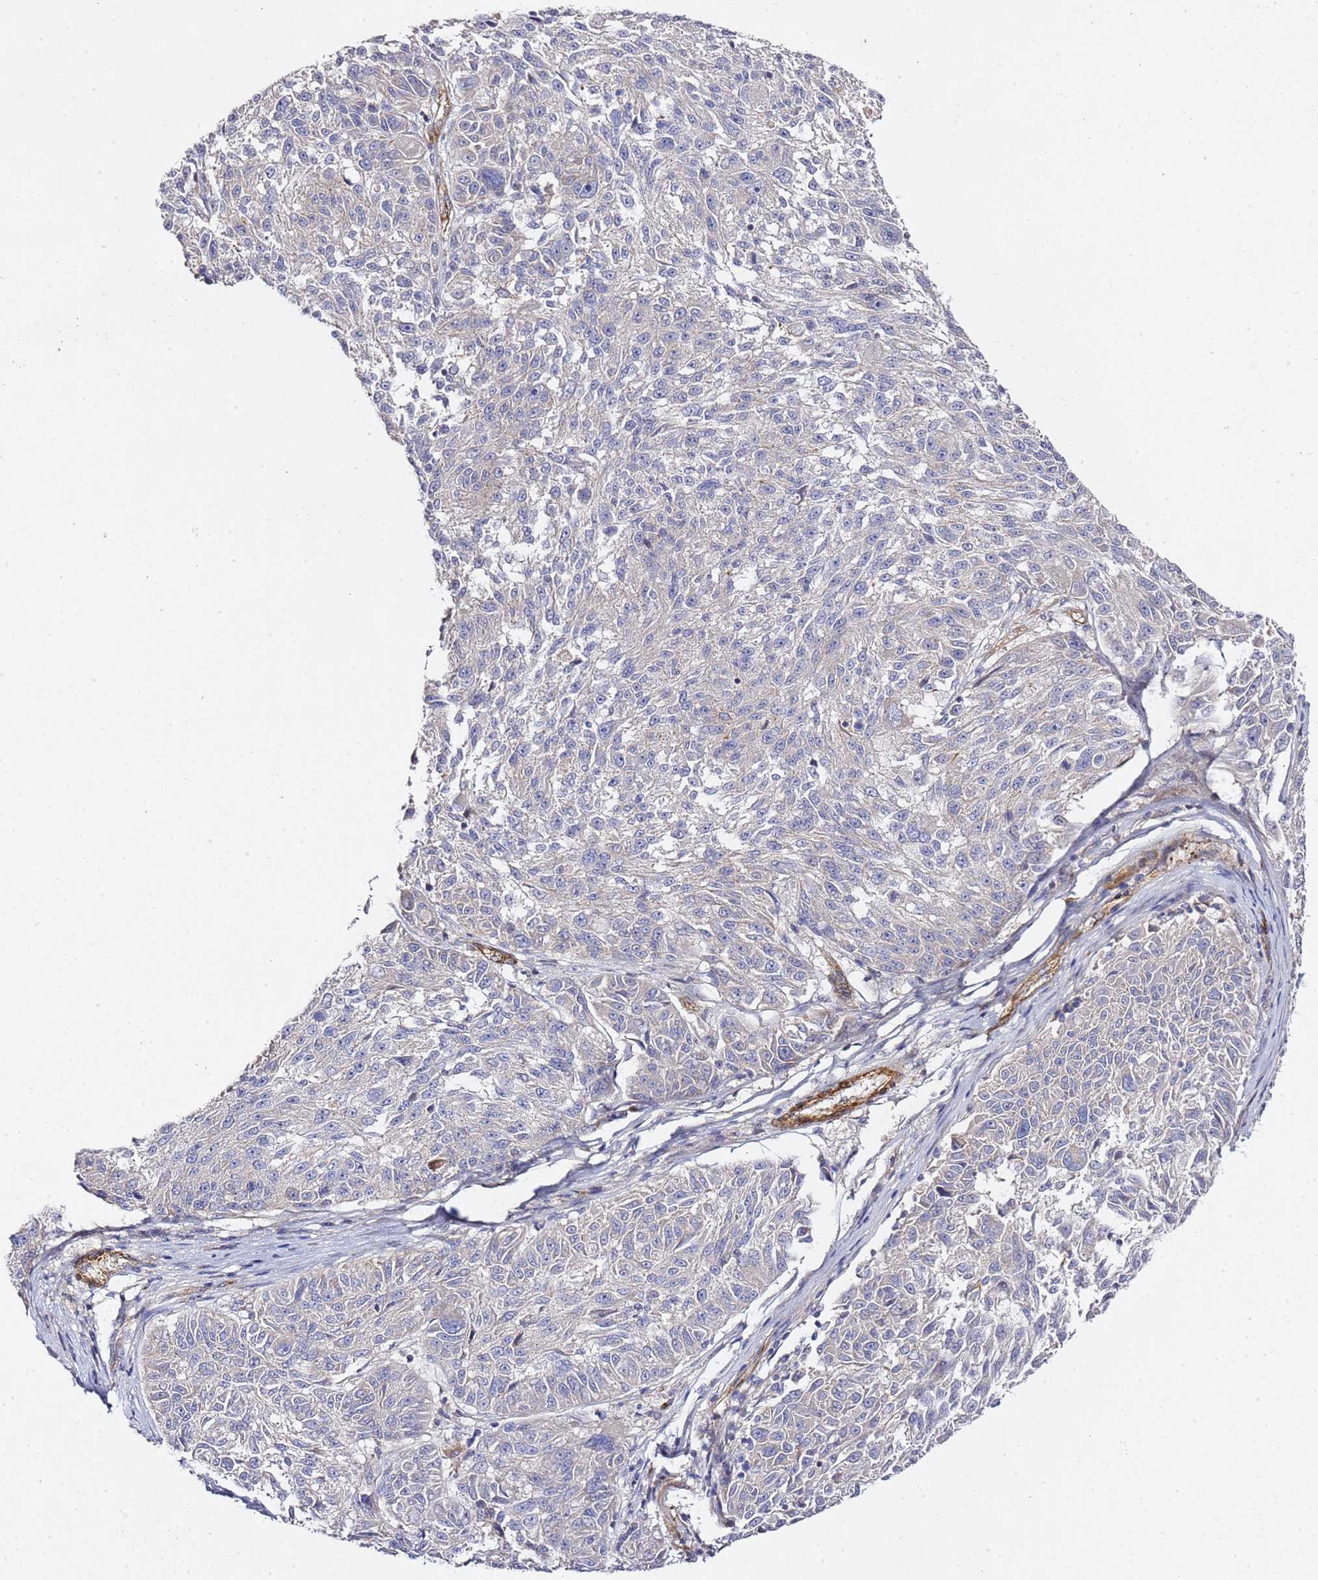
{"staining": {"intensity": "negative", "quantity": "none", "location": "none"}, "tissue": "melanoma", "cell_type": "Tumor cells", "image_type": "cancer", "snomed": [{"axis": "morphology", "description": "Malignant melanoma, NOS"}, {"axis": "topography", "description": "Skin"}], "caption": "This is an immunohistochemistry image of human melanoma. There is no positivity in tumor cells.", "gene": "EPS8L1", "patient": {"sex": "male", "age": 53}}